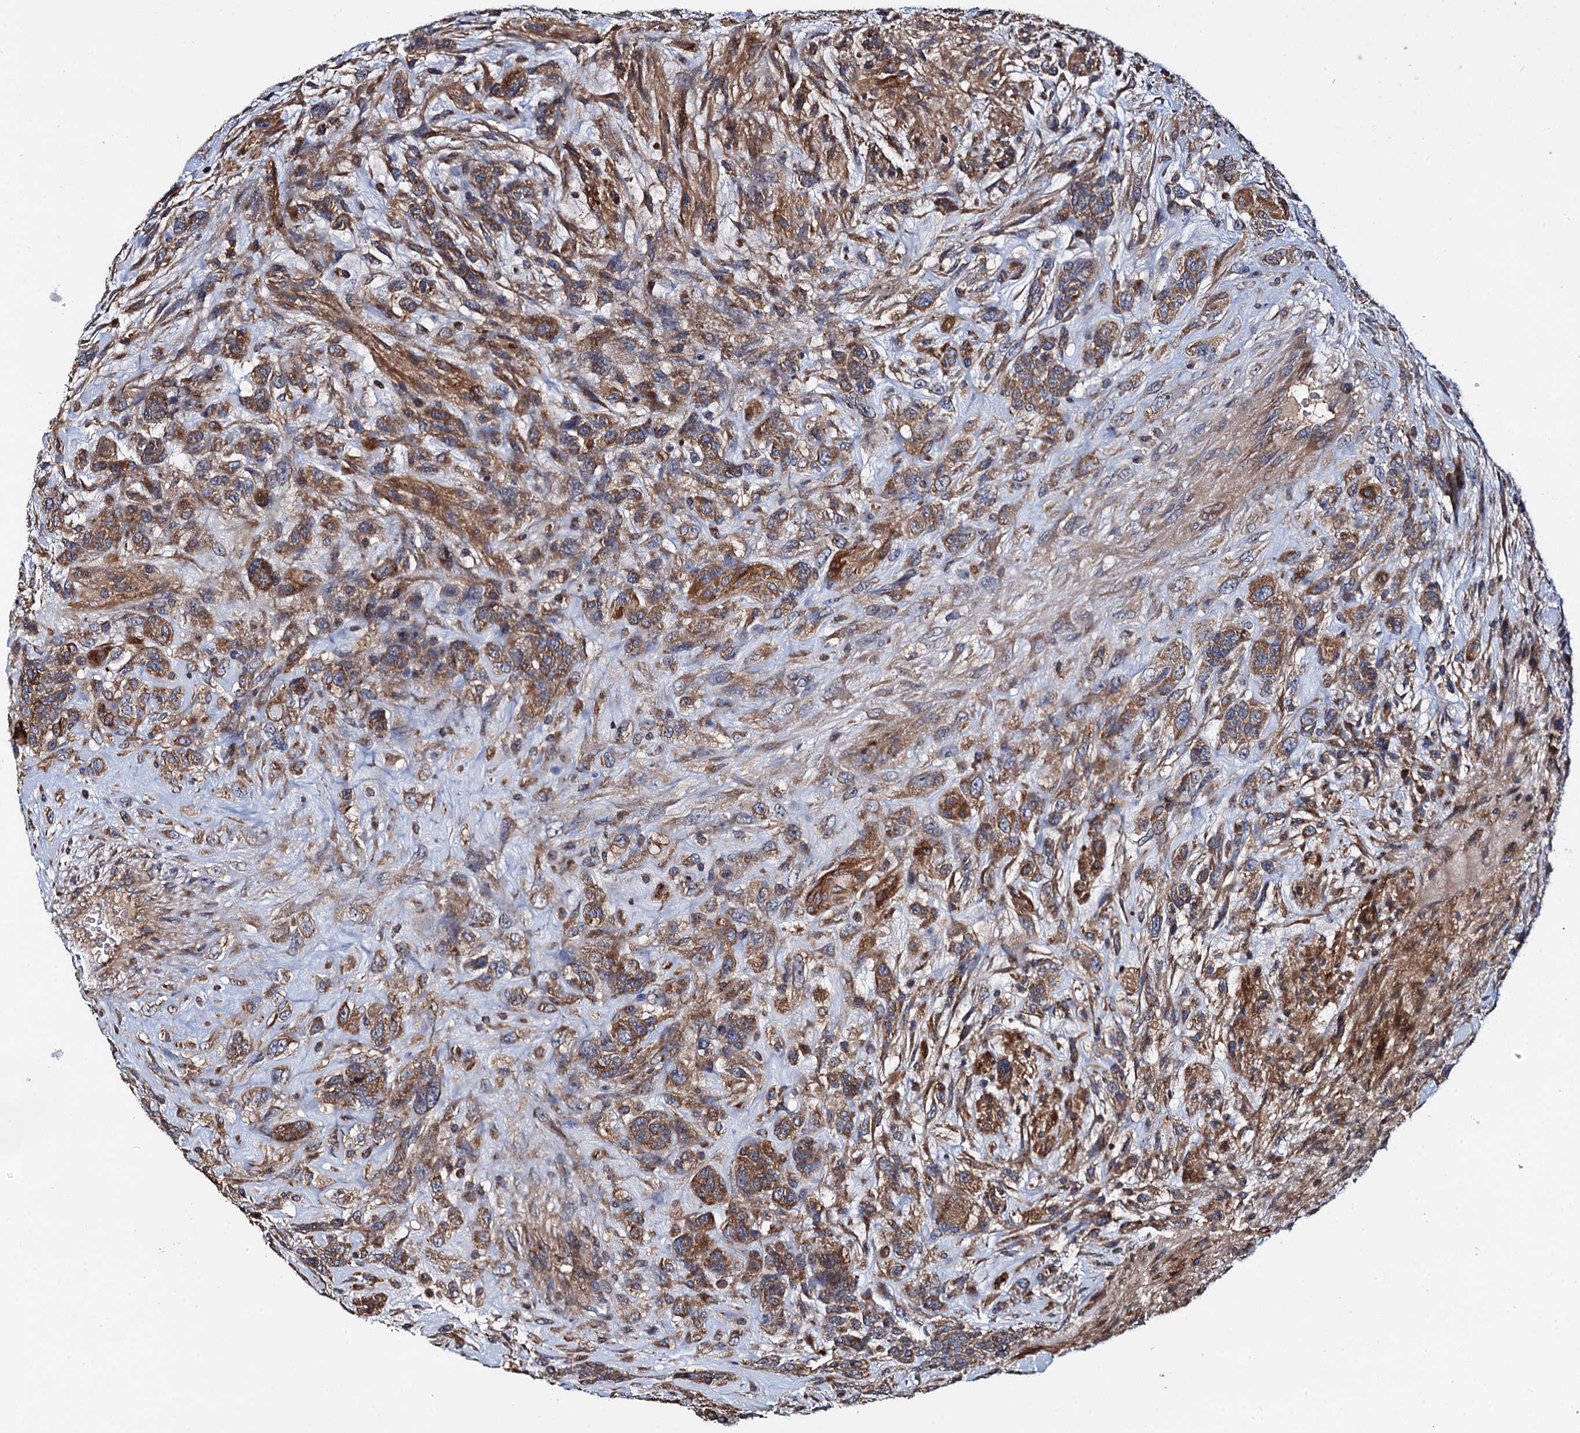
{"staining": {"intensity": "moderate", "quantity": ">75%", "location": "cytoplasmic/membranous"}, "tissue": "glioma", "cell_type": "Tumor cells", "image_type": "cancer", "snomed": [{"axis": "morphology", "description": "Glioma, malignant, High grade"}, {"axis": "topography", "description": "Brain"}], "caption": "Moderate cytoplasmic/membranous staining is seen in about >75% of tumor cells in high-grade glioma (malignant).", "gene": "CEP192", "patient": {"sex": "male", "age": 61}}